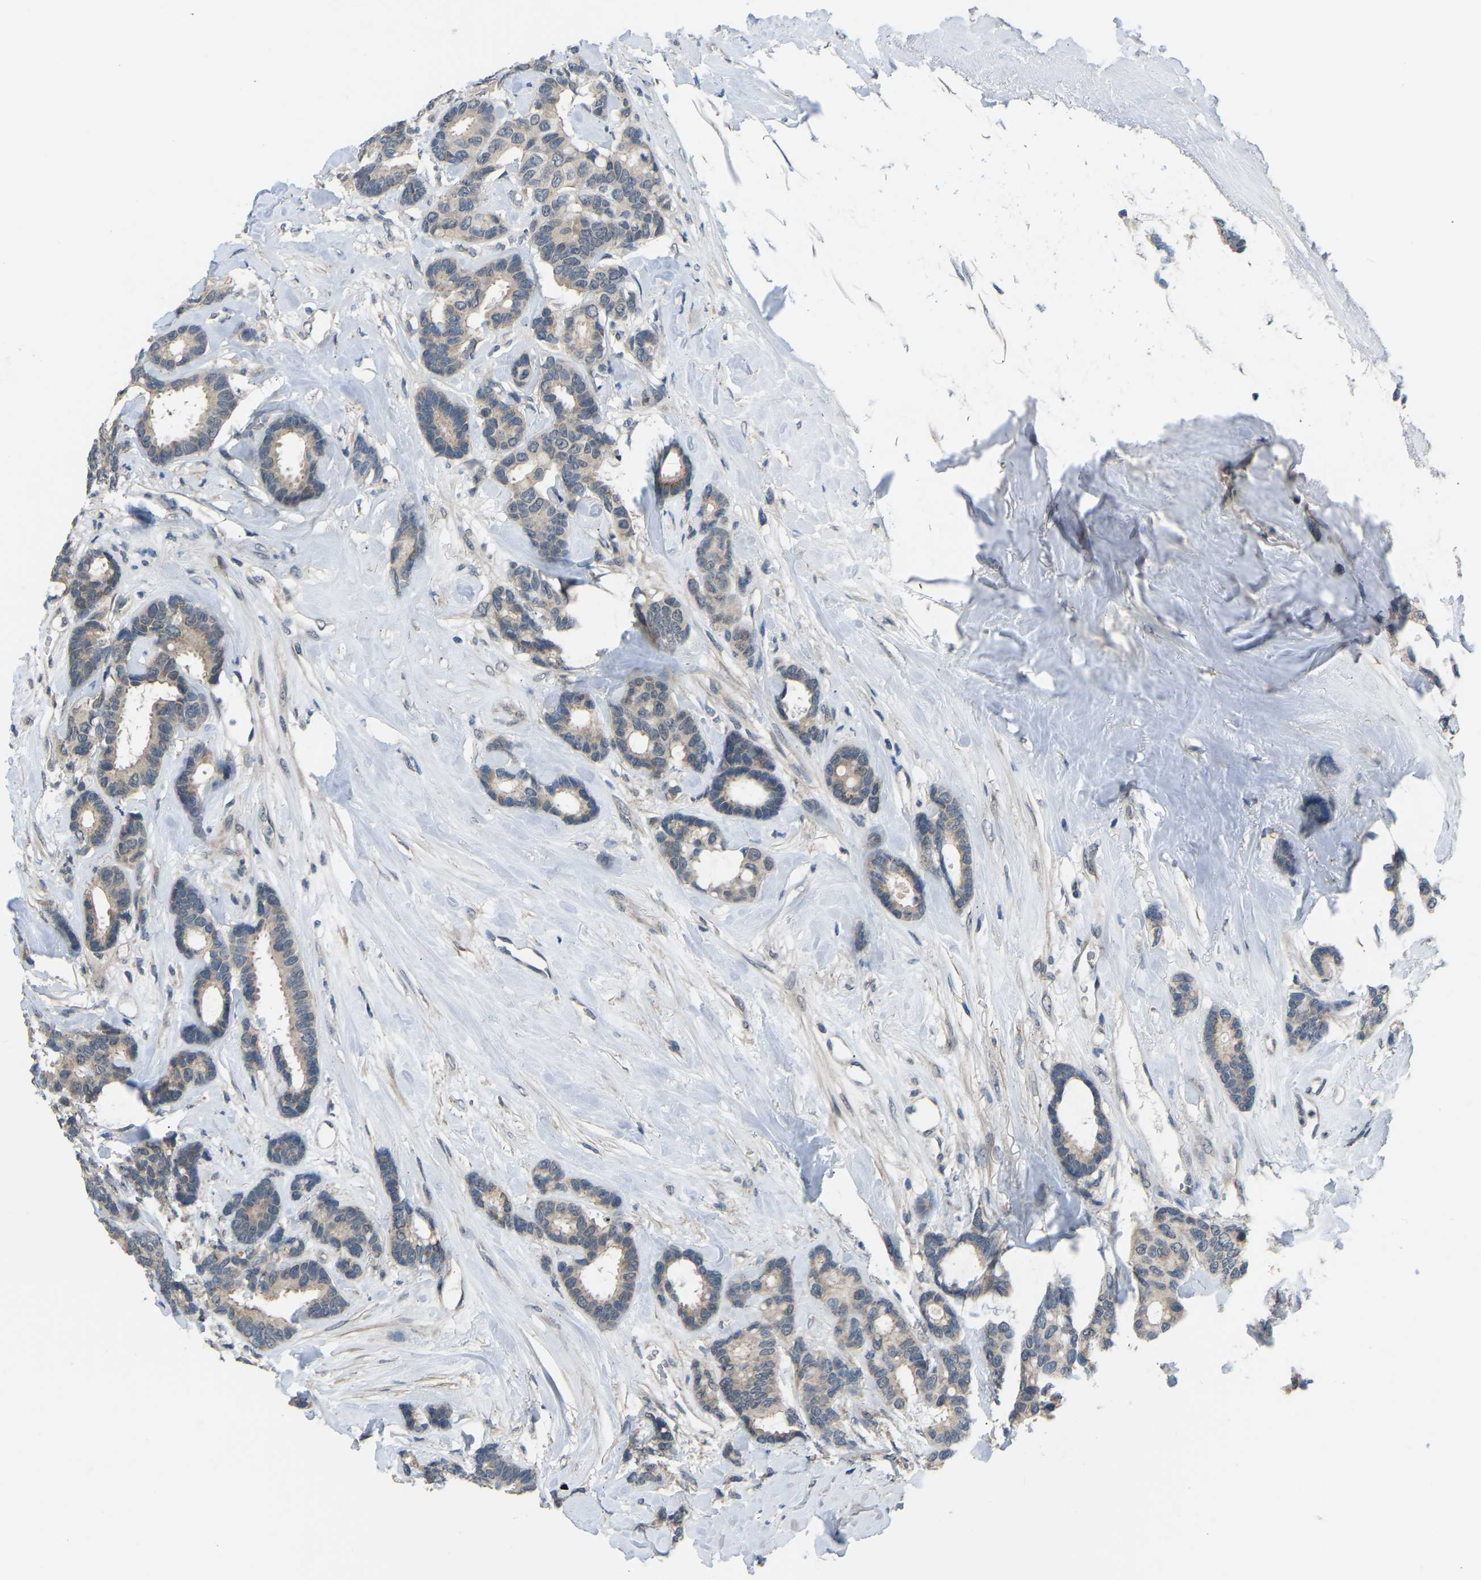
{"staining": {"intensity": "weak", "quantity": ">75%", "location": "cytoplasmic/membranous"}, "tissue": "breast cancer", "cell_type": "Tumor cells", "image_type": "cancer", "snomed": [{"axis": "morphology", "description": "Duct carcinoma"}, {"axis": "topography", "description": "Breast"}], "caption": "Immunohistochemistry (IHC) photomicrograph of human breast cancer (infiltrating ductal carcinoma) stained for a protein (brown), which displays low levels of weak cytoplasmic/membranous positivity in about >75% of tumor cells.", "gene": "CDK2AP1", "patient": {"sex": "female", "age": 87}}